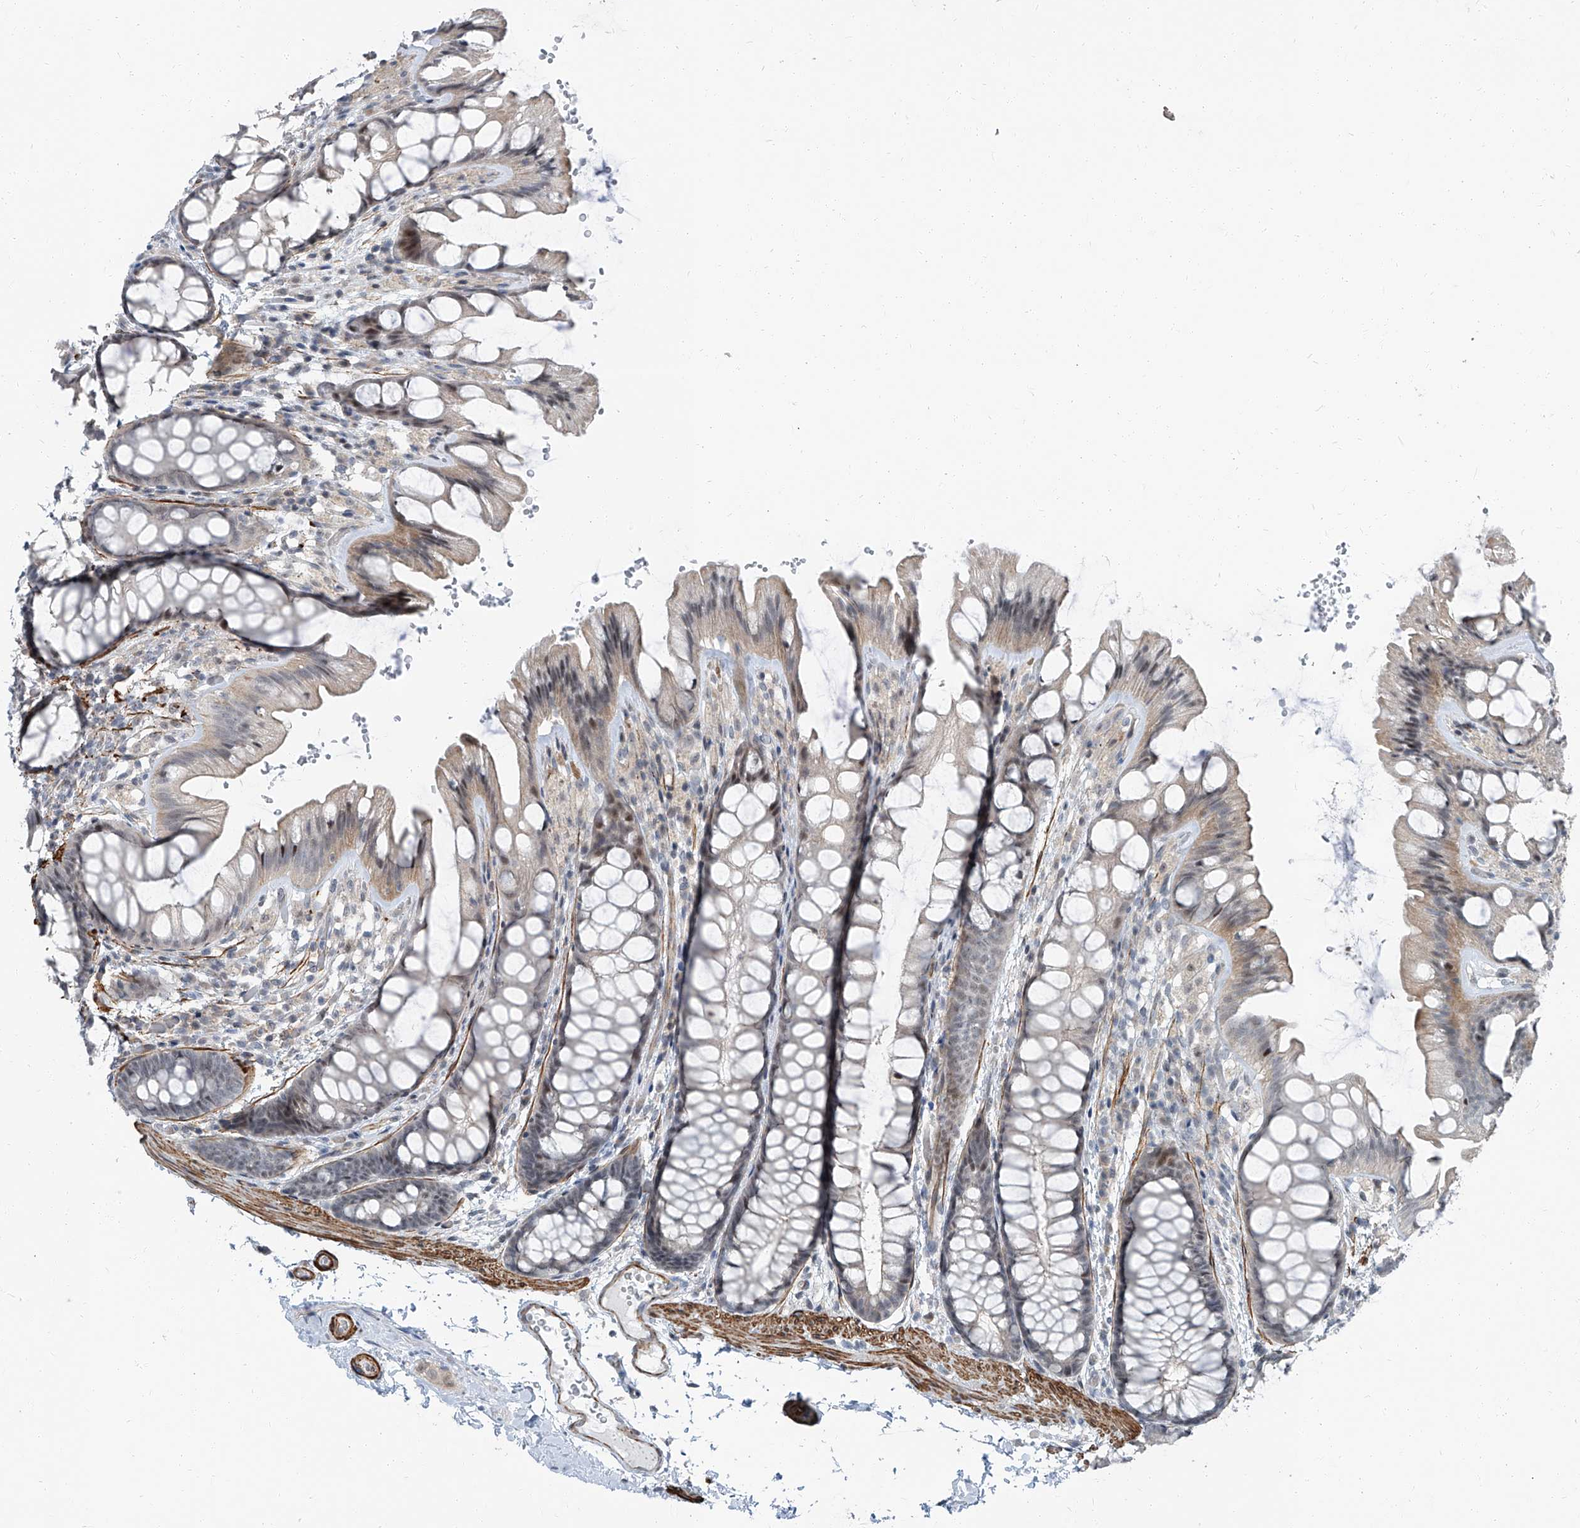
{"staining": {"intensity": "moderate", "quantity": "25%-75%", "location": "cytoplasmic/membranous"}, "tissue": "colon", "cell_type": "Endothelial cells", "image_type": "normal", "snomed": [{"axis": "morphology", "description": "Normal tissue, NOS"}, {"axis": "topography", "description": "Colon"}], "caption": "Moderate cytoplasmic/membranous expression for a protein is seen in about 25%-75% of endothelial cells of benign colon using IHC.", "gene": "TXLNB", "patient": {"sex": "male", "age": 47}}